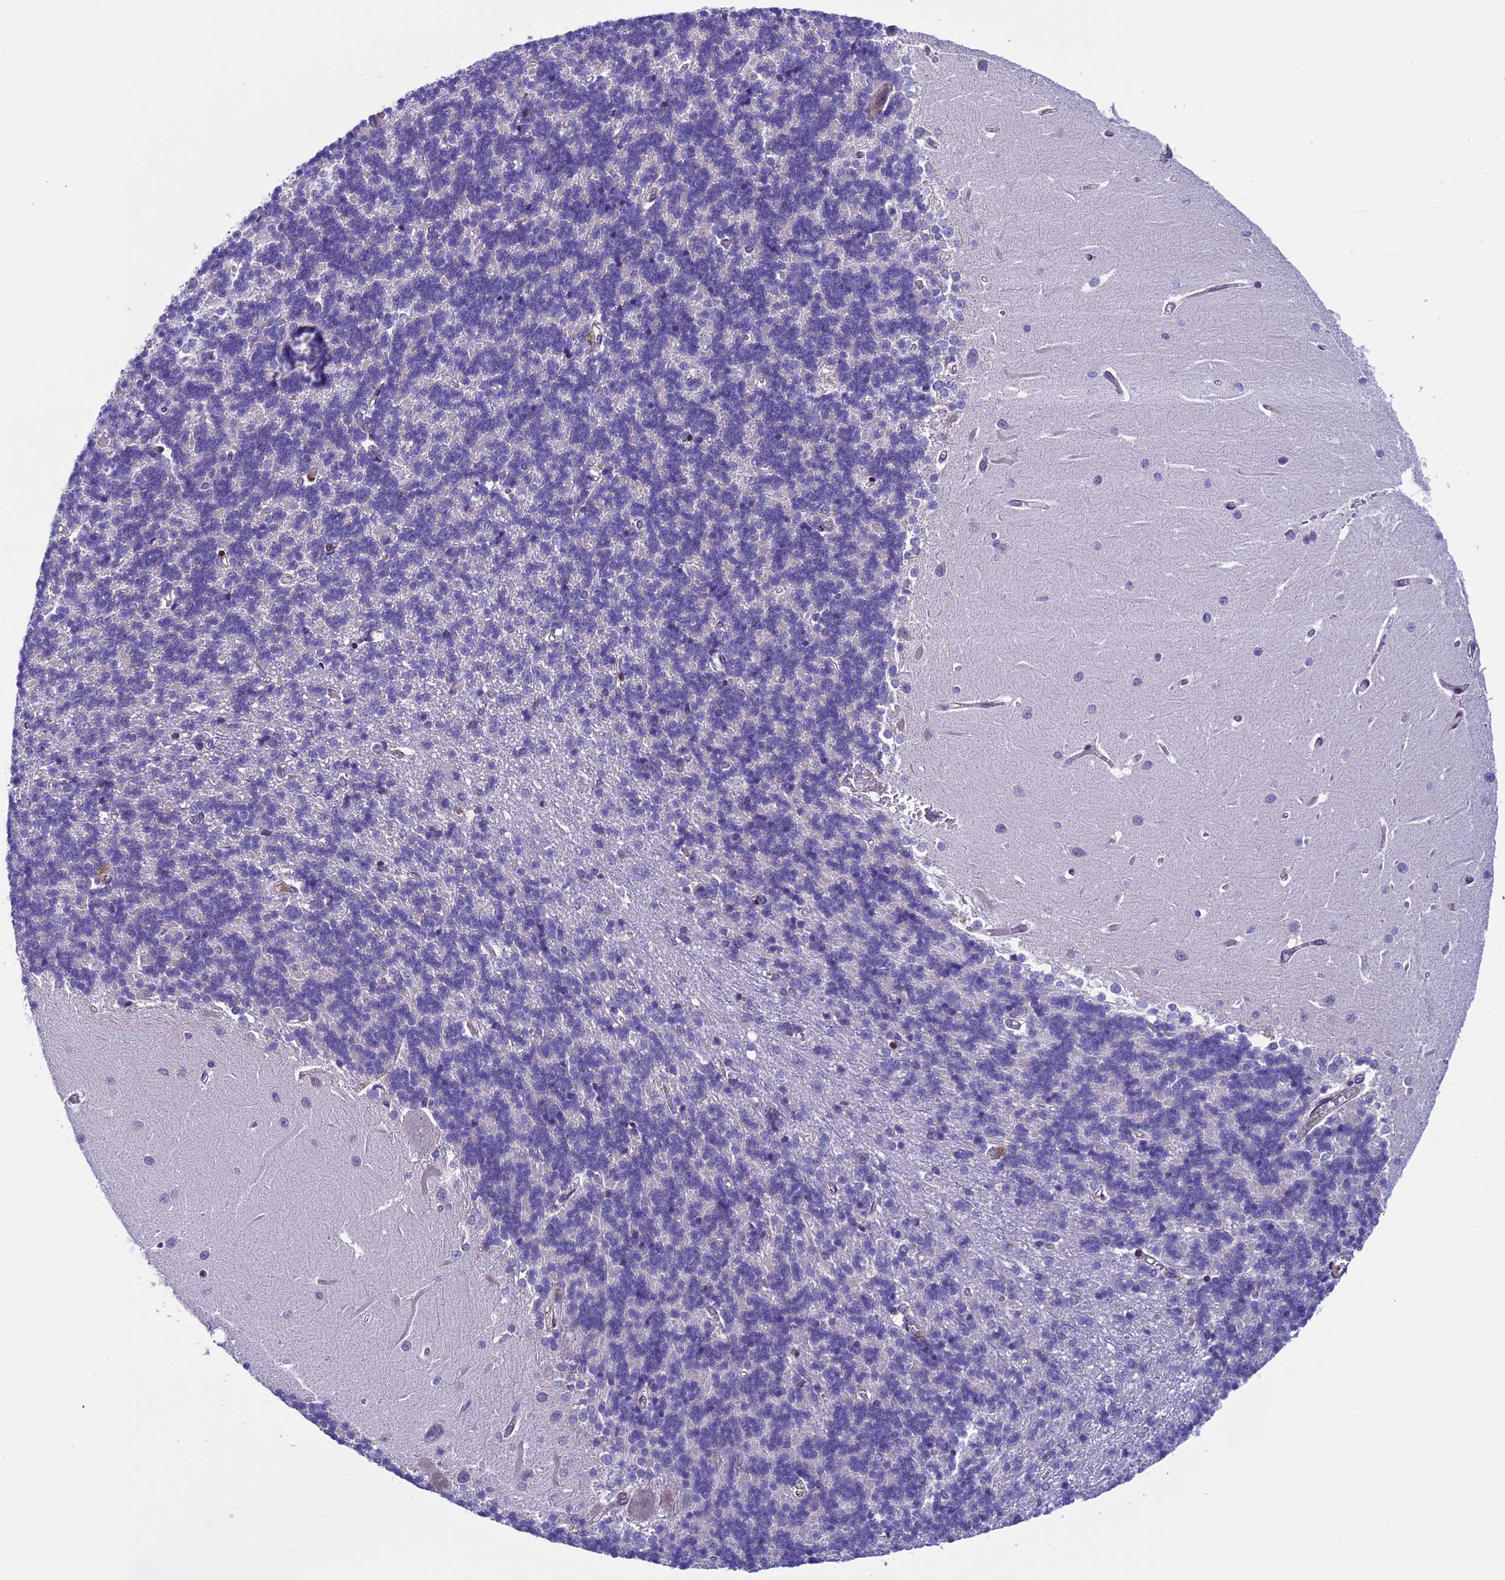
{"staining": {"intensity": "negative", "quantity": "none", "location": "none"}, "tissue": "cerebellum", "cell_type": "Cells in granular layer", "image_type": "normal", "snomed": [{"axis": "morphology", "description": "Normal tissue, NOS"}, {"axis": "topography", "description": "Cerebellum"}], "caption": "This is a micrograph of IHC staining of normal cerebellum, which shows no positivity in cells in granular layer.", "gene": "TMEM171", "patient": {"sex": "male", "age": 37}}